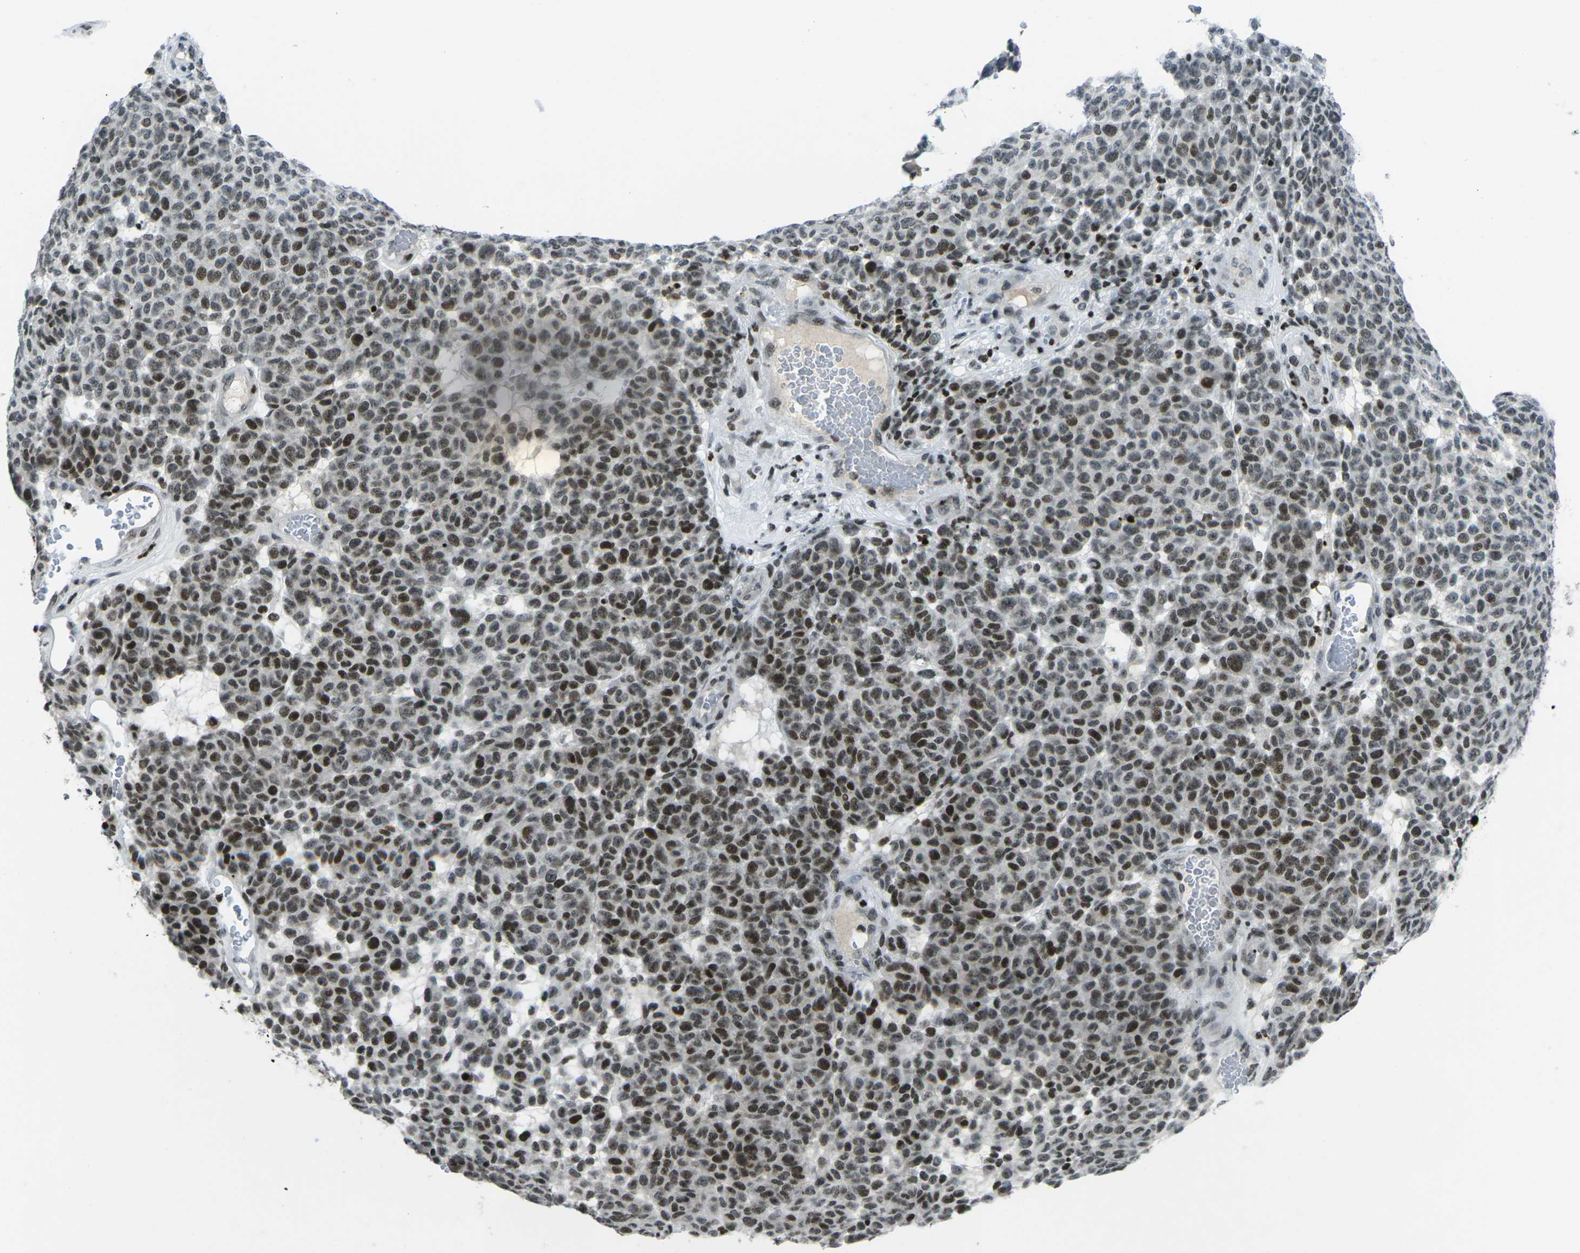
{"staining": {"intensity": "moderate", "quantity": ">75%", "location": "nuclear"}, "tissue": "melanoma", "cell_type": "Tumor cells", "image_type": "cancer", "snomed": [{"axis": "morphology", "description": "Malignant melanoma, NOS"}, {"axis": "topography", "description": "Skin"}], "caption": "DAB immunohistochemical staining of human melanoma shows moderate nuclear protein expression in about >75% of tumor cells.", "gene": "EME1", "patient": {"sex": "male", "age": 59}}